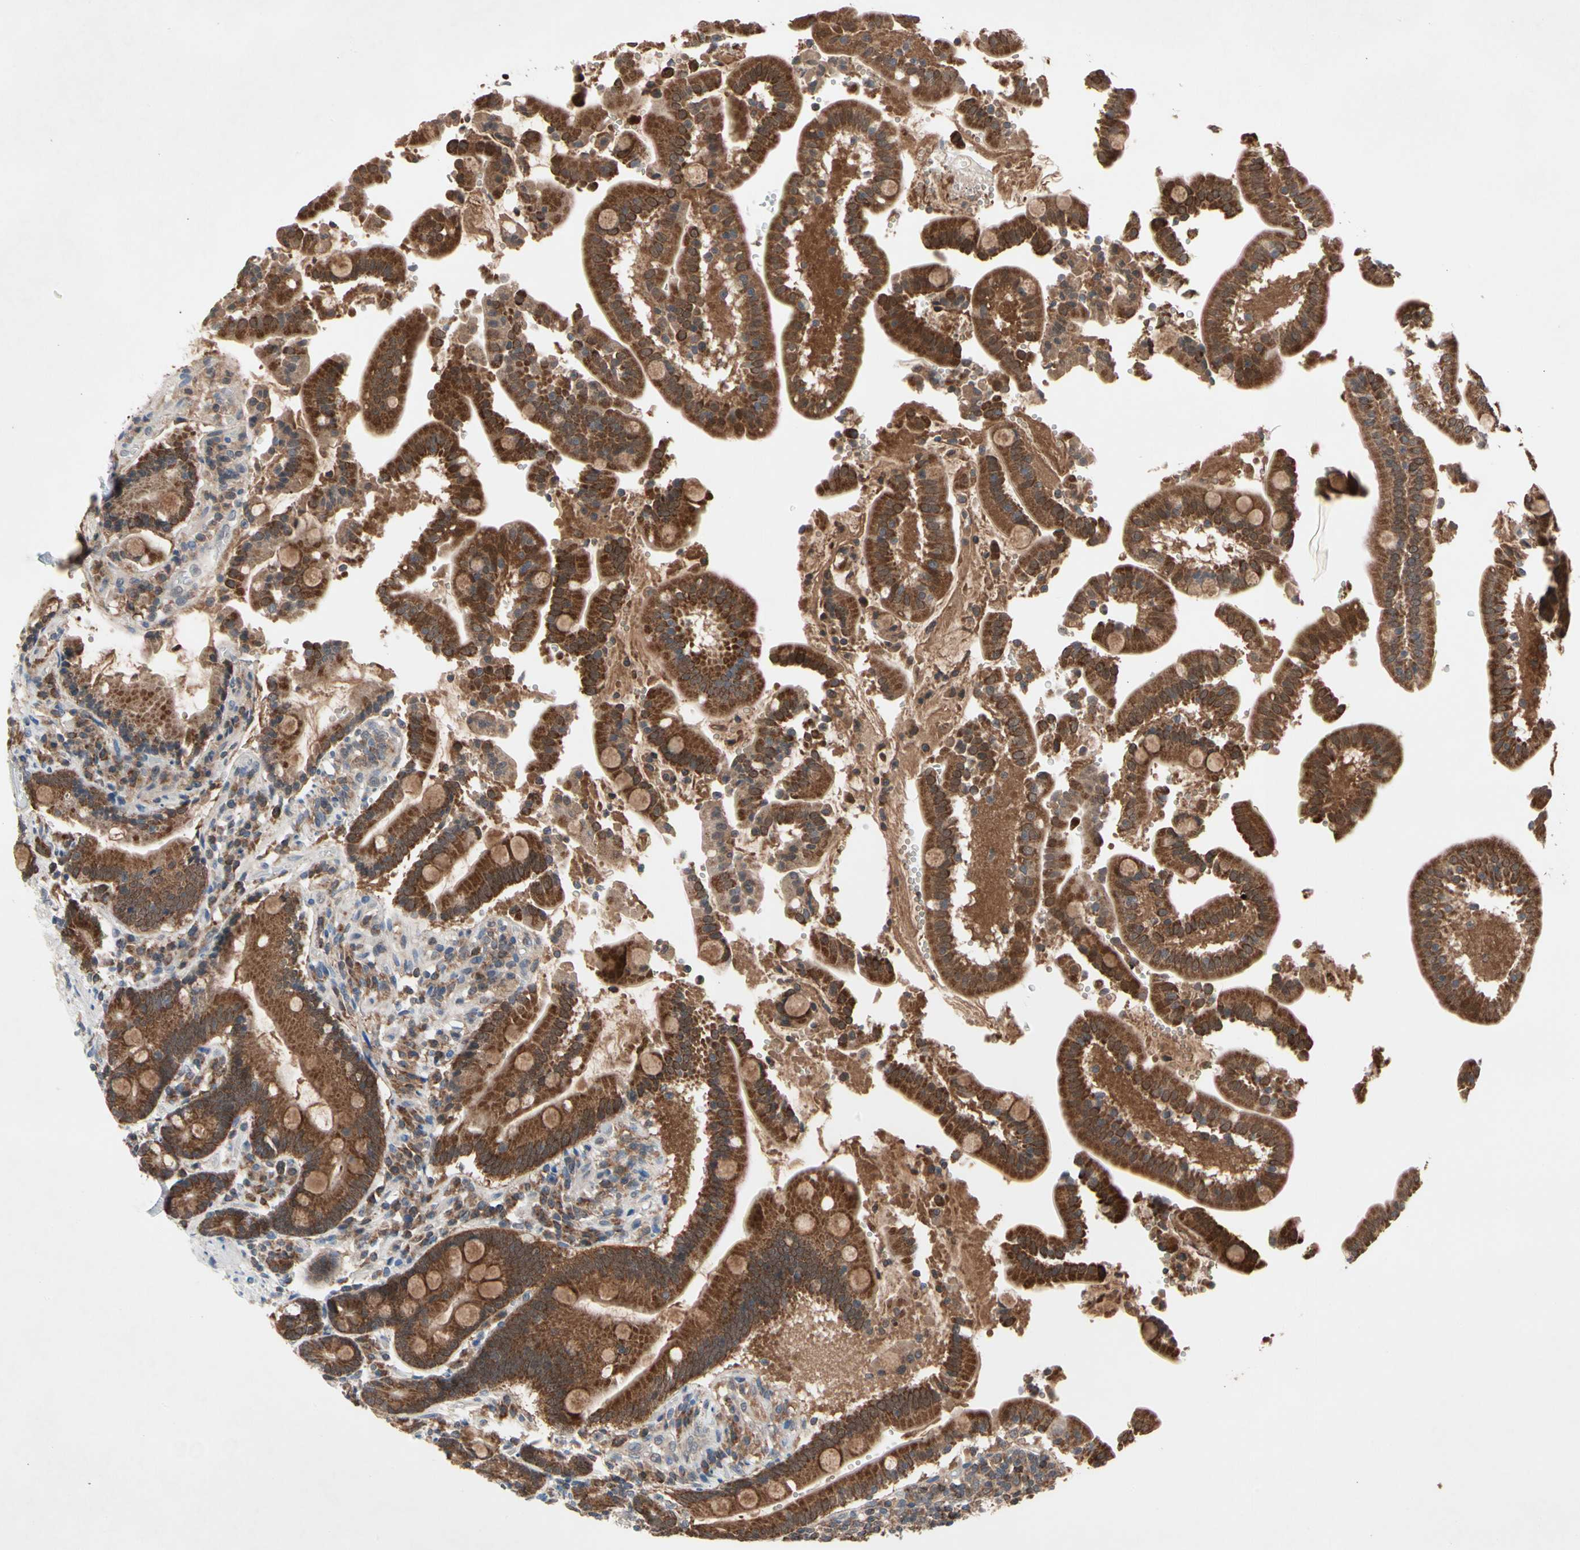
{"staining": {"intensity": "strong", "quantity": ">75%", "location": "cytoplasmic/membranous,nuclear"}, "tissue": "duodenum", "cell_type": "Glandular cells", "image_type": "normal", "snomed": [{"axis": "morphology", "description": "Normal tissue, NOS"}, {"axis": "topography", "description": "Small intestine, NOS"}], "caption": "This is a photomicrograph of IHC staining of benign duodenum, which shows strong staining in the cytoplasmic/membranous,nuclear of glandular cells.", "gene": "MTHFS", "patient": {"sex": "female", "age": 71}}